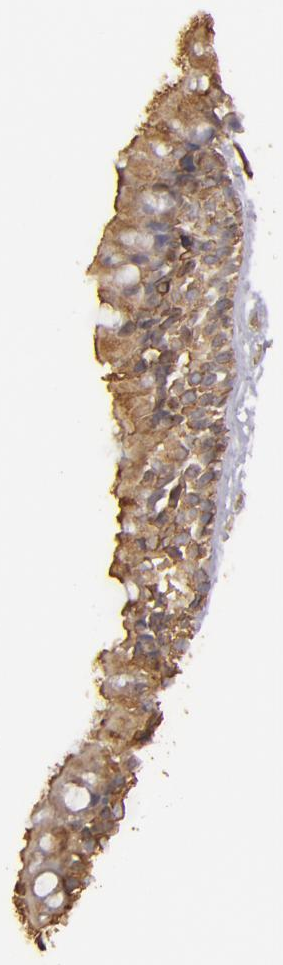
{"staining": {"intensity": "weak", "quantity": ">75%", "location": "cytoplasmic/membranous"}, "tissue": "nasopharynx", "cell_type": "Respiratory epithelial cells", "image_type": "normal", "snomed": [{"axis": "morphology", "description": "Normal tissue, NOS"}, {"axis": "topography", "description": "Nasopharynx"}], "caption": "A micrograph of nasopharynx stained for a protein exhibits weak cytoplasmic/membranous brown staining in respiratory epithelial cells.", "gene": "HSPB6", "patient": {"sex": "male", "age": 13}}